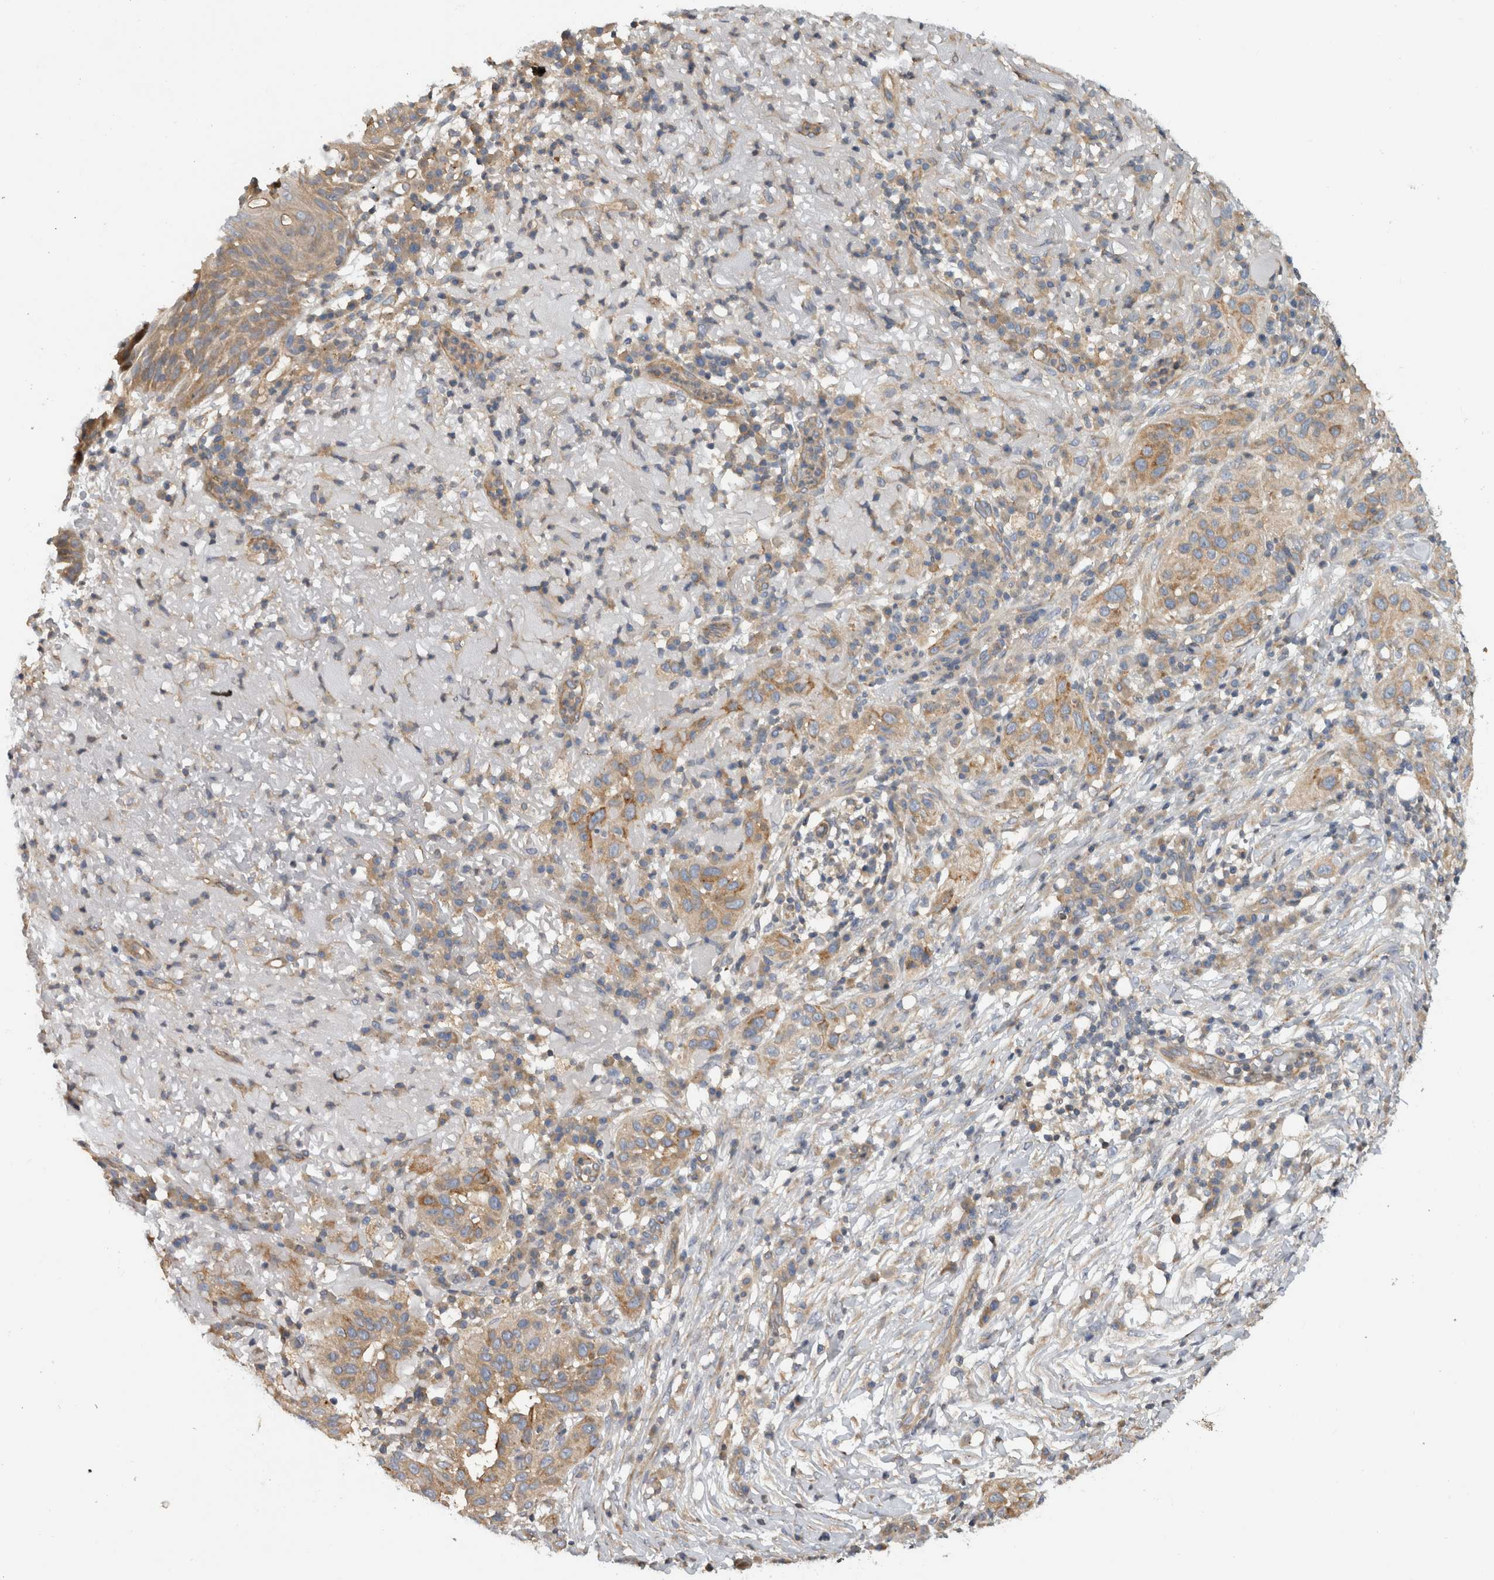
{"staining": {"intensity": "moderate", "quantity": "25%-75%", "location": "cytoplasmic/membranous"}, "tissue": "skin cancer", "cell_type": "Tumor cells", "image_type": "cancer", "snomed": [{"axis": "morphology", "description": "Normal tissue, NOS"}, {"axis": "morphology", "description": "Squamous cell carcinoma, NOS"}, {"axis": "topography", "description": "Skin"}], "caption": "Immunohistochemistry (DAB (3,3'-diaminobenzidine)) staining of skin cancer exhibits moderate cytoplasmic/membranous protein staining in about 25%-75% of tumor cells.", "gene": "PARP6", "patient": {"sex": "female", "age": 96}}